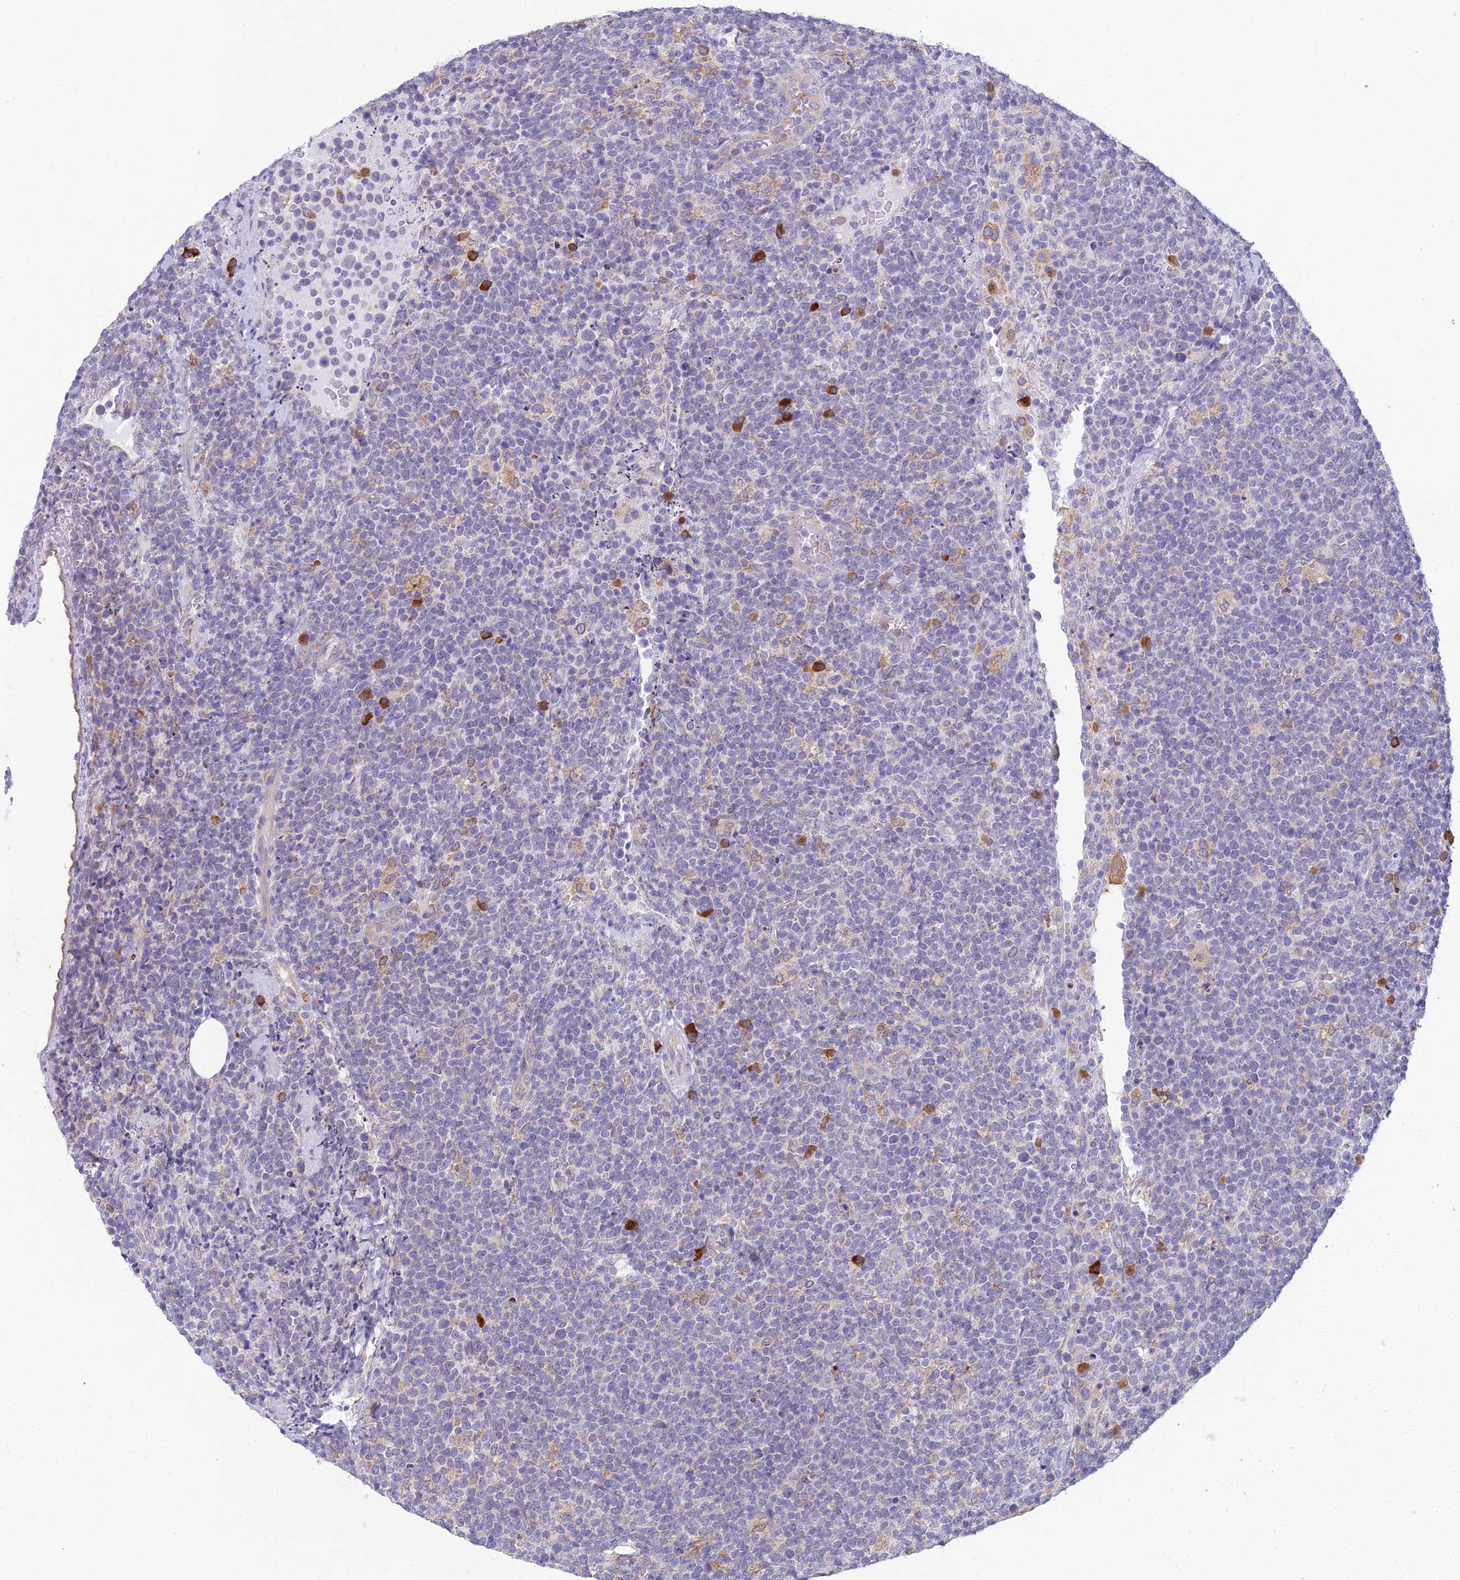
{"staining": {"intensity": "negative", "quantity": "none", "location": "none"}, "tissue": "lymphoma", "cell_type": "Tumor cells", "image_type": "cancer", "snomed": [{"axis": "morphology", "description": "Malignant lymphoma, non-Hodgkin's type, High grade"}, {"axis": "topography", "description": "Lymph node"}], "caption": "Immunohistochemistry image of high-grade malignant lymphoma, non-Hodgkin's type stained for a protein (brown), which reveals no positivity in tumor cells.", "gene": "HM13", "patient": {"sex": "male", "age": 61}}